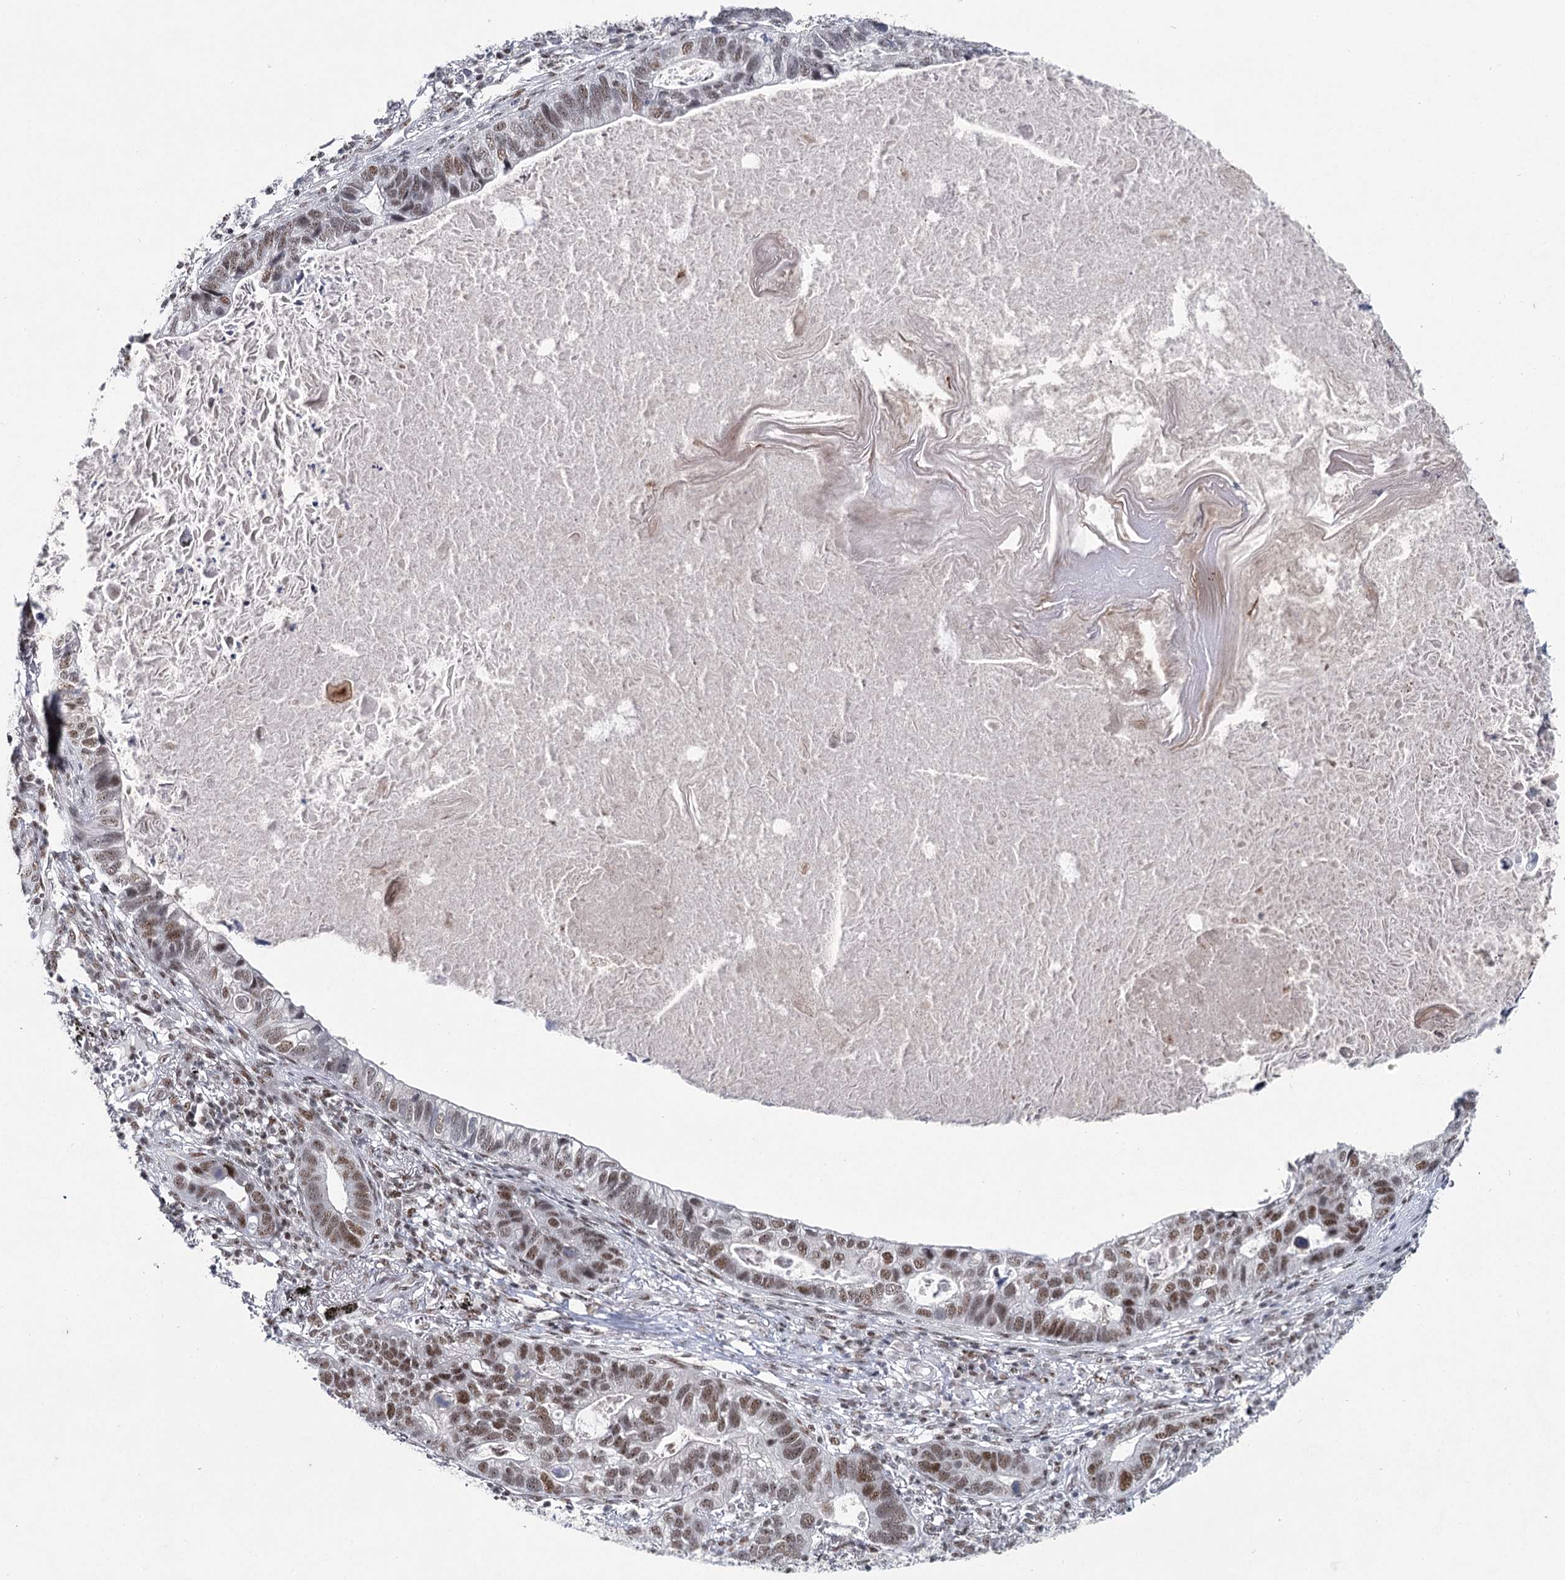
{"staining": {"intensity": "moderate", "quantity": ">75%", "location": "nuclear"}, "tissue": "lung cancer", "cell_type": "Tumor cells", "image_type": "cancer", "snomed": [{"axis": "morphology", "description": "Adenocarcinoma, NOS"}, {"axis": "topography", "description": "Lung"}], "caption": "DAB immunohistochemical staining of human lung cancer displays moderate nuclear protein expression in about >75% of tumor cells. The protein of interest is shown in brown color, while the nuclei are stained blue.", "gene": "SCAF8", "patient": {"sex": "male", "age": 67}}